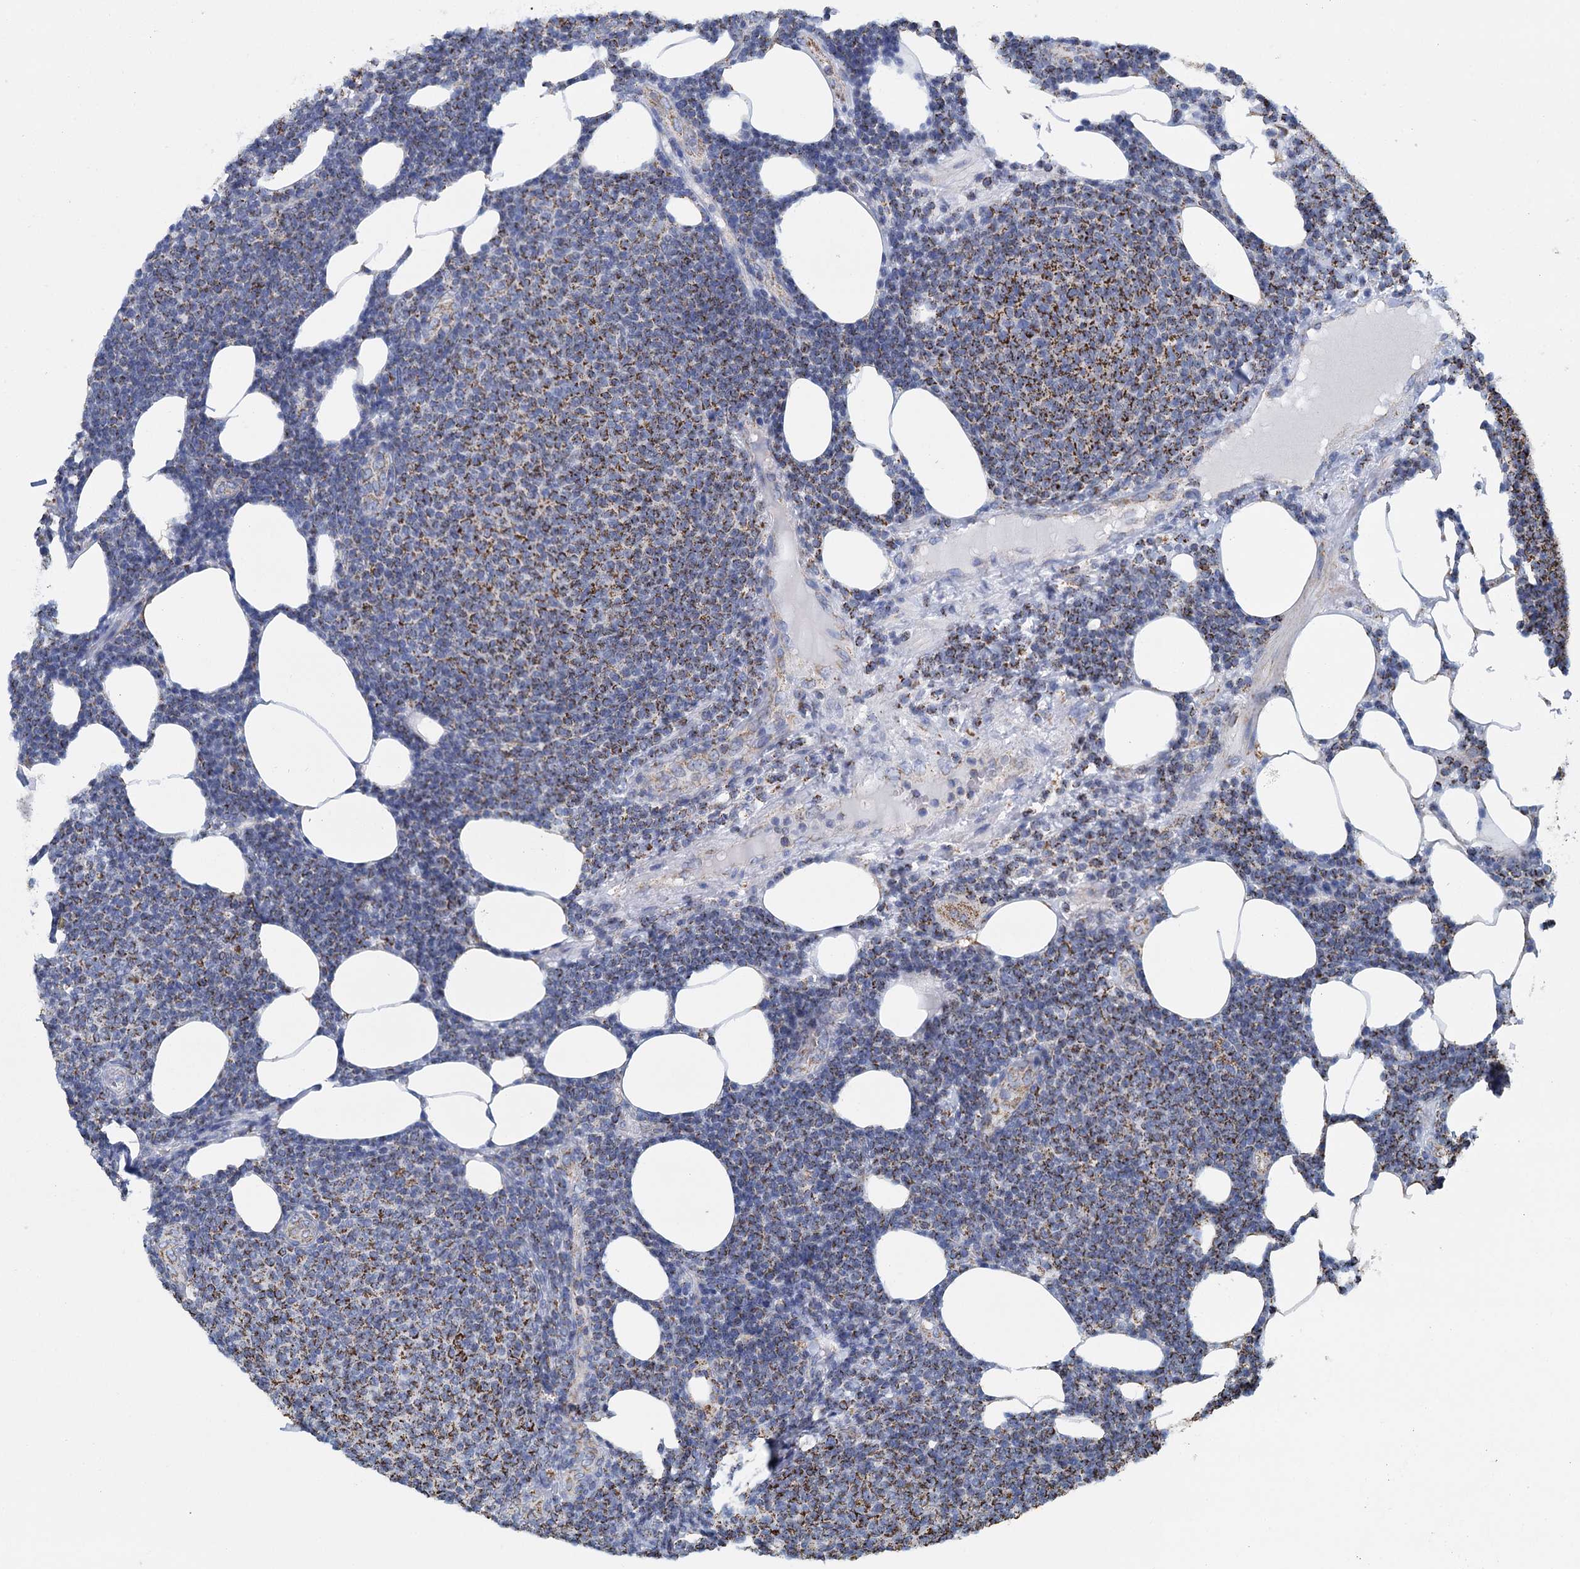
{"staining": {"intensity": "moderate", "quantity": "25%-75%", "location": "cytoplasmic/membranous"}, "tissue": "lymphoma", "cell_type": "Tumor cells", "image_type": "cancer", "snomed": [{"axis": "morphology", "description": "Malignant lymphoma, non-Hodgkin's type, Low grade"}, {"axis": "topography", "description": "Lymph node"}], "caption": "An image of human lymphoma stained for a protein displays moderate cytoplasmic/membranous brown staining in tumor cells.", "gene": "CCP110", "patient": {"sex": "male", "age": 66}}